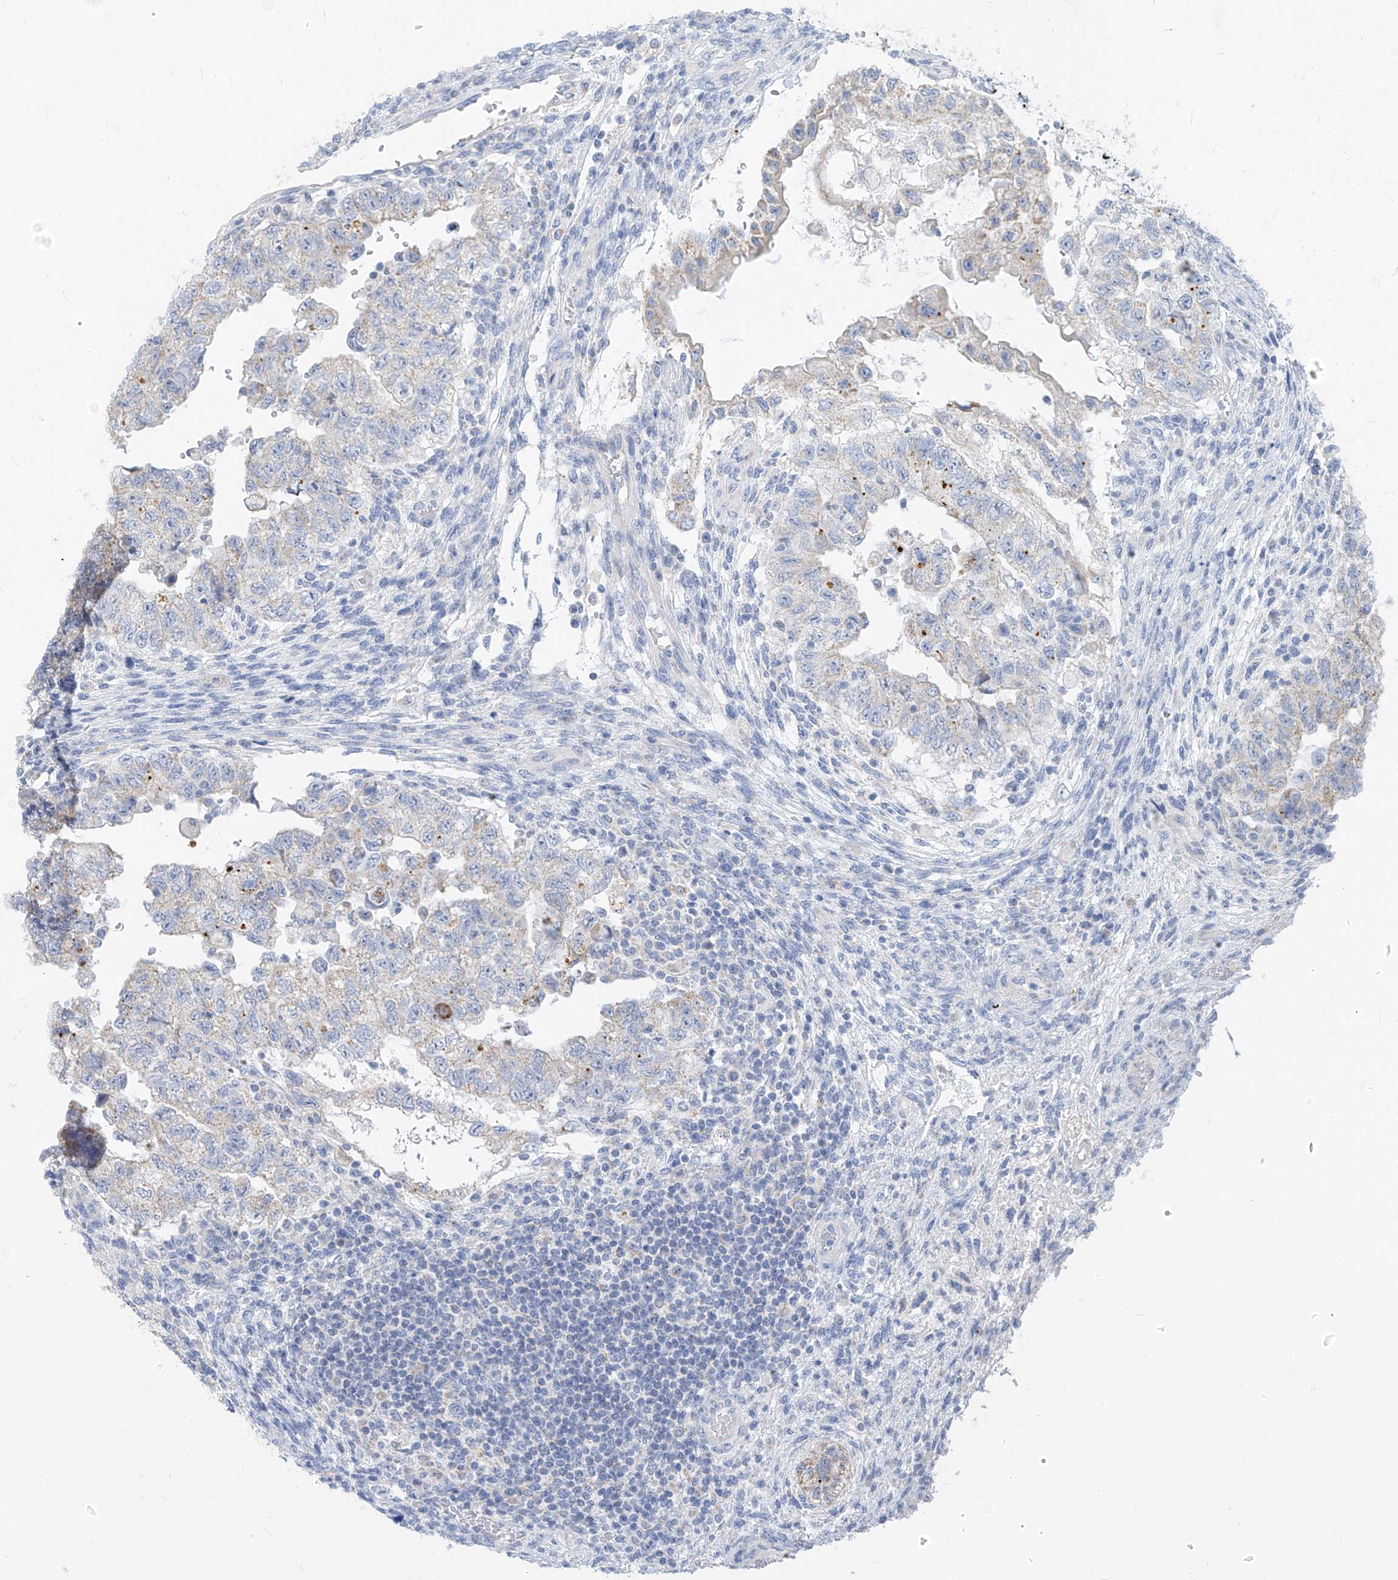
{"staining": {"intensity": "negative", "quantity": "none", "location": "none"}, "tissue": "testis cancer", "cell_type": "Tumor cells", "image_type": "cancer", "snomed": [{"axis": "morphology", "description": "Carcinoma, Embryonal, NOS"}, {"axis": "topography", "description": "Testis"}], "caption": "The histopathology image demonstrates no staining of tumor cells in testis cancer.", "gene": "ZNF404", "patient": {"sex": "male", "age": 36}}